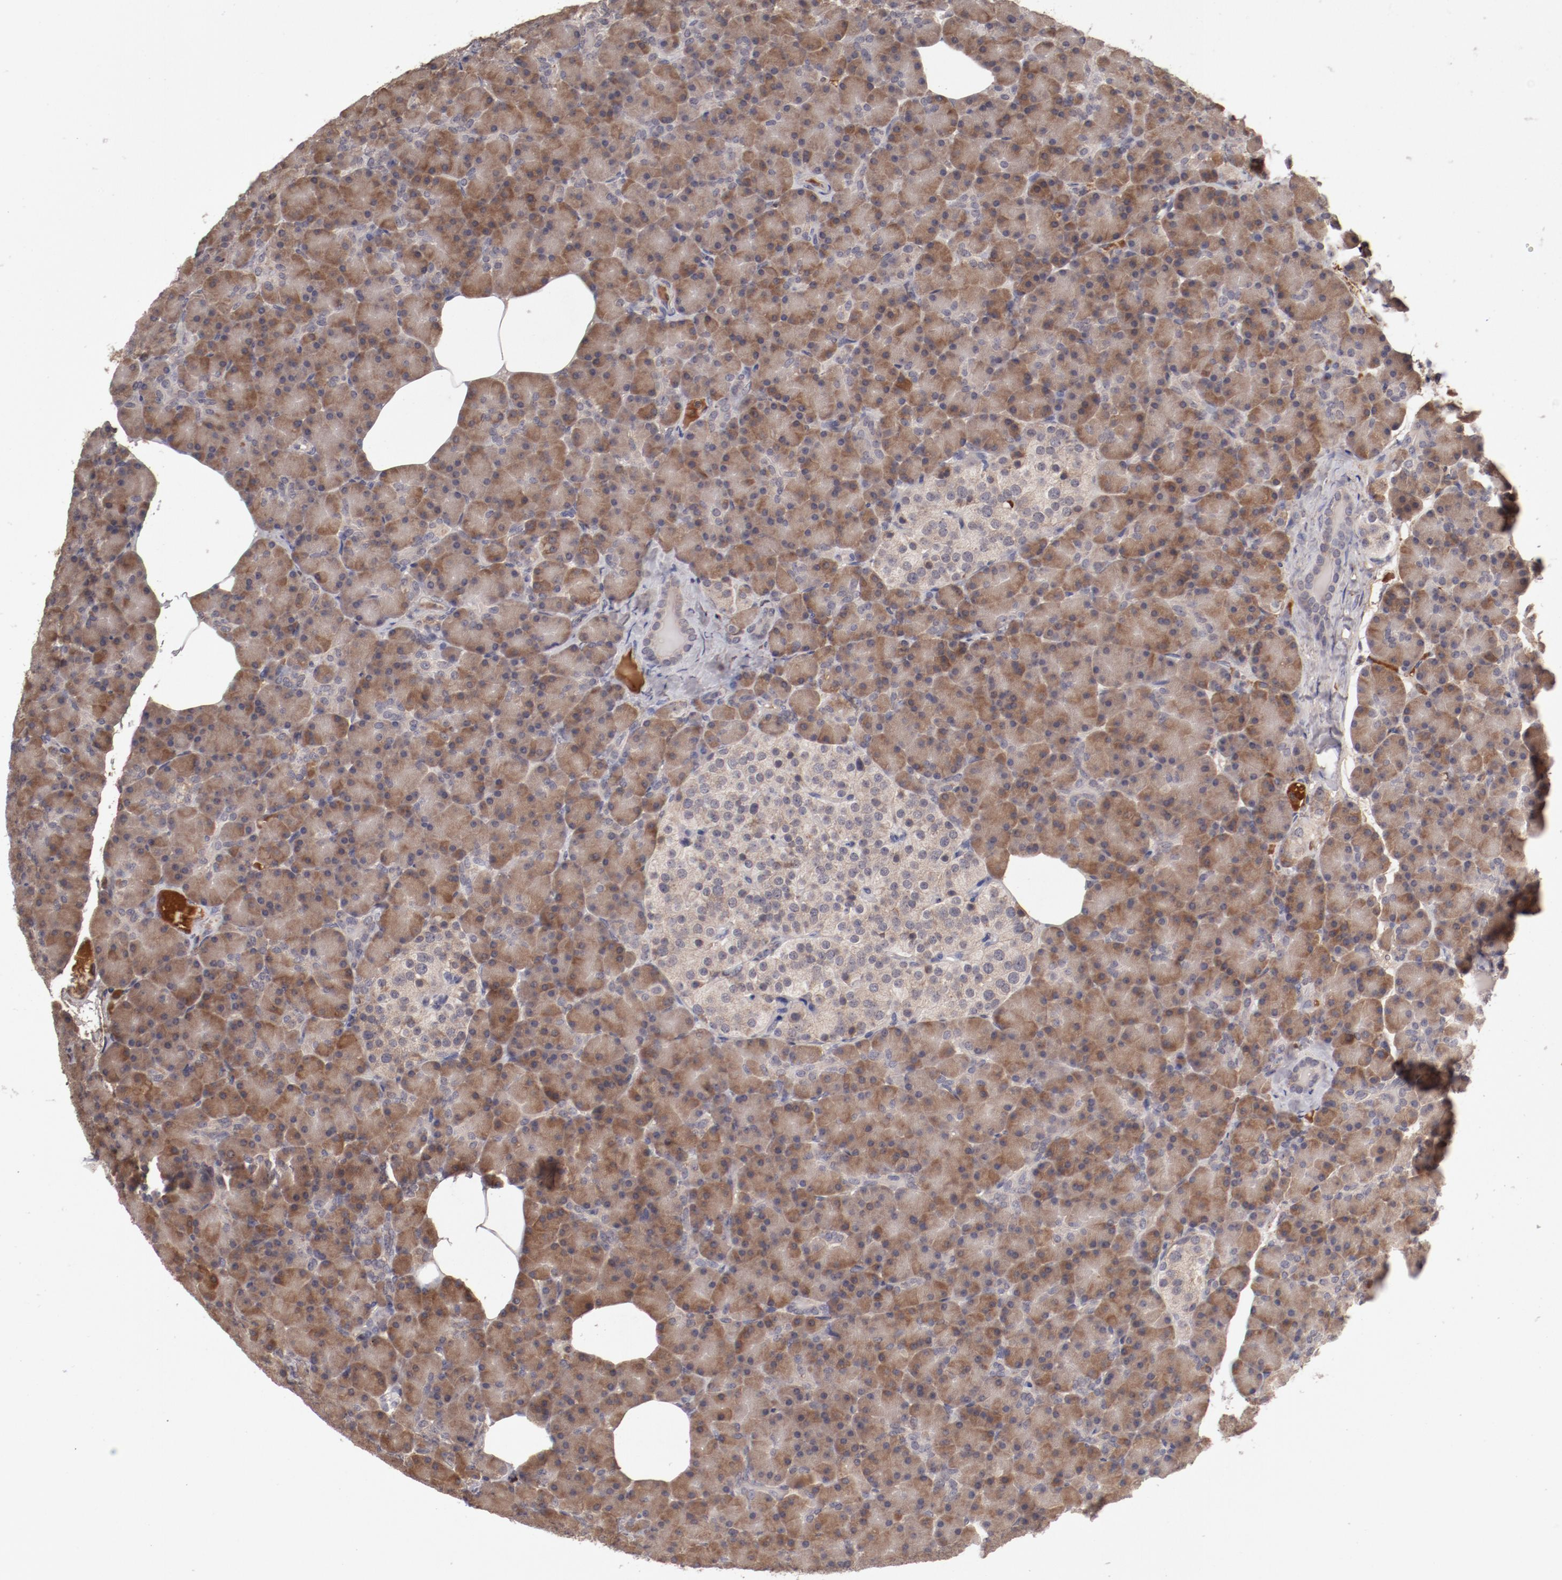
{"staining": {"intensity": "moderate", "quantity": ">75%", "location": "cytoplasmic/membranous"}, "tissue": "pancreas", "cell_type": "Exocrine glandular cells", "image_type": "normal", "snomed": [{"axis": "morphology", "description": "Normal tissue, NOS"}, {"axis": "topography", "description": "Pancreas"}], "caption": "Benign pancreas demonstrates moderate cytoplasmic/membranous expression in about >75% of exocrine glandular cells, visualized by immunohistochemistry. (DAB = brown stain, brightfield microscopy at high magnification).", "gene": "CP", "patient": {"sex": "female", "age": 43}}